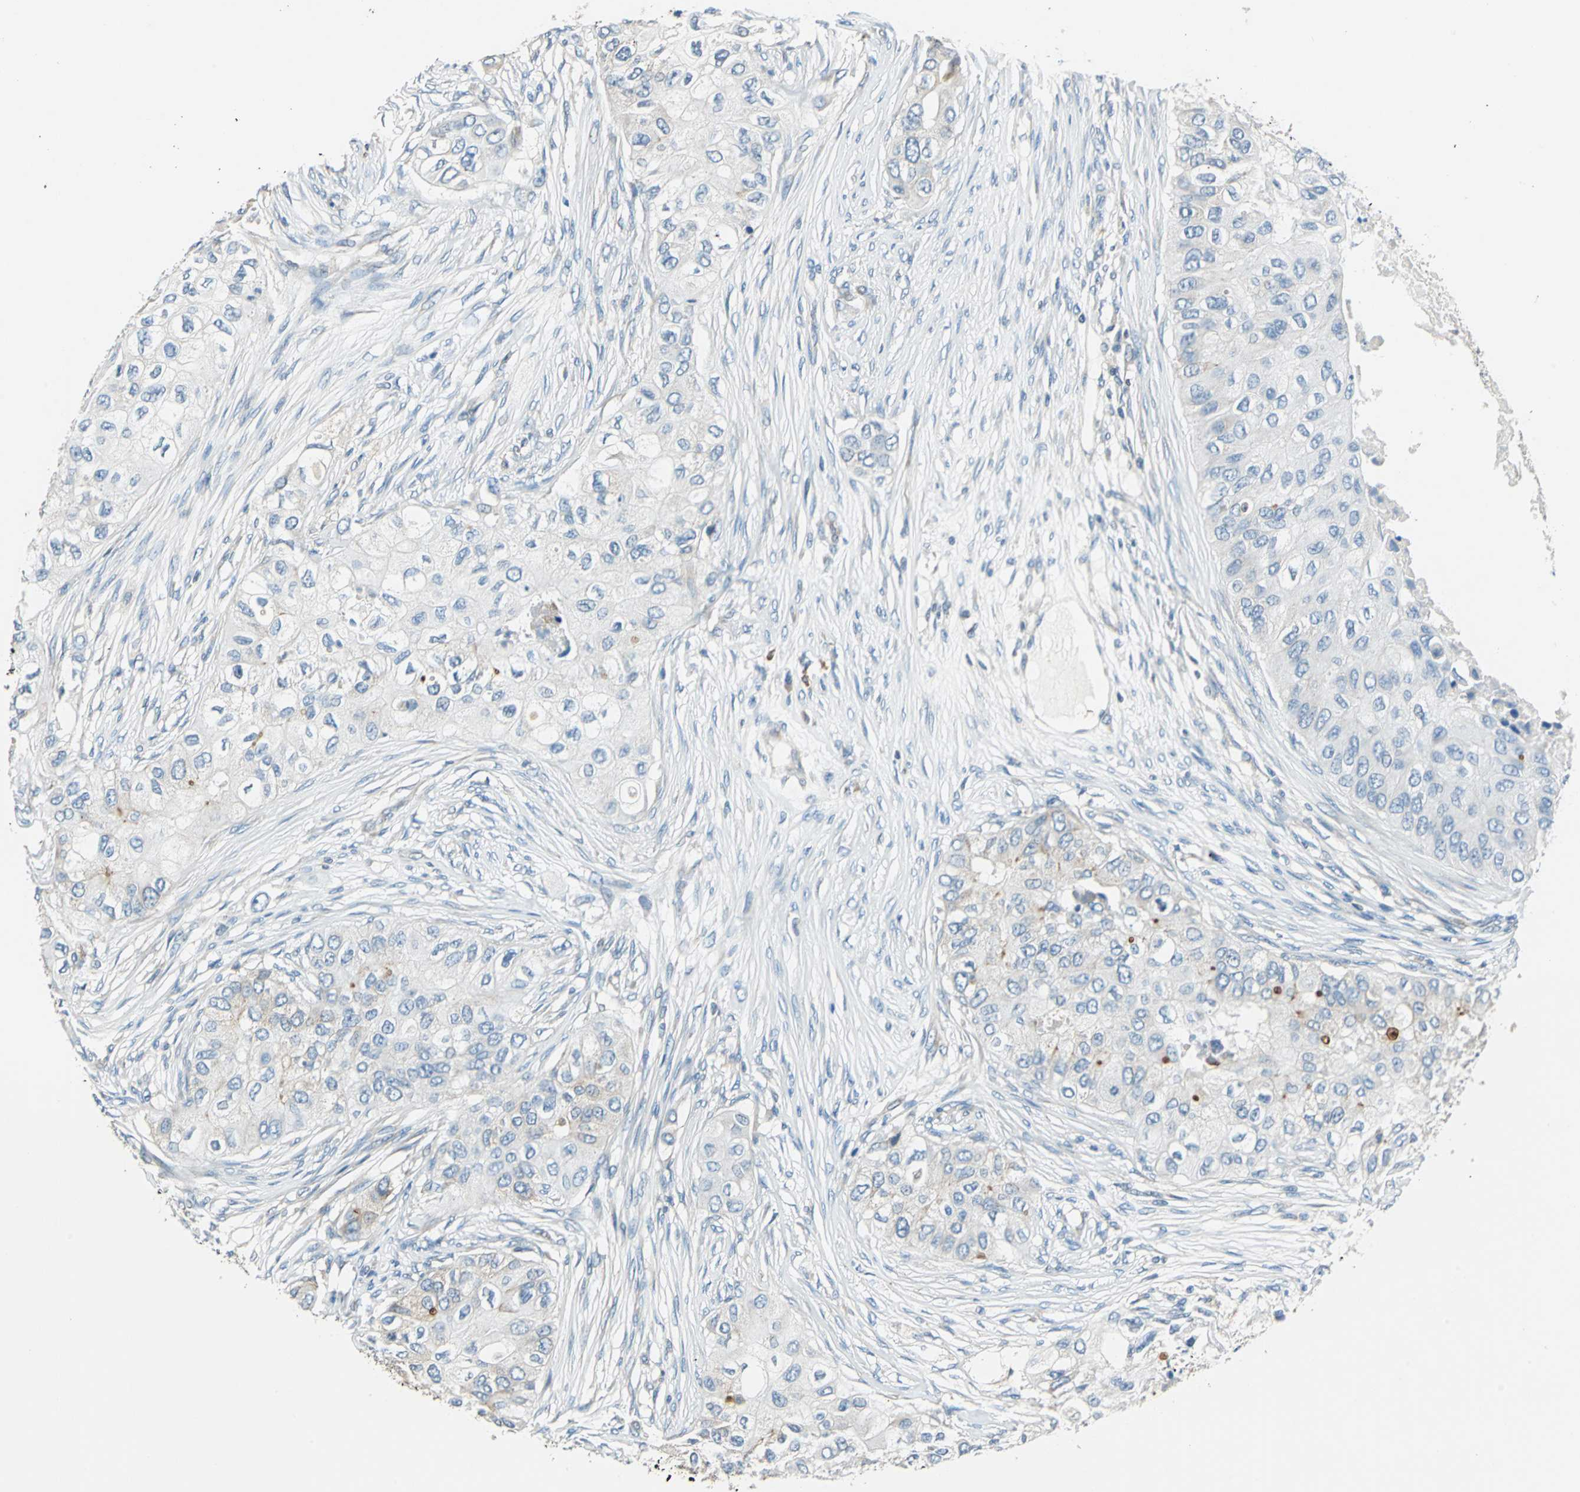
{"staining": {"intensity": "negative", "quantity": "none", "location": "none"}, "tissue": "breast cancer", "cell_type": "Tumor cells", "image_type": "cancer", "snomed": [{"axis": "morphology", "description": "Normal tissue, NOS"}, {"axis": "morphology", "description": "Duct carcinoma"}, {"axis": "topography", "description": "Breast"}], "caption": "Immunohistochemistry (IHC) photomicrograph of intraductal carcinoma (breast) stained for a protein (brown), which shows no staining in tumor cells.", "gene": "CPA3", "patient": {"sex": "female", "age": 49}}